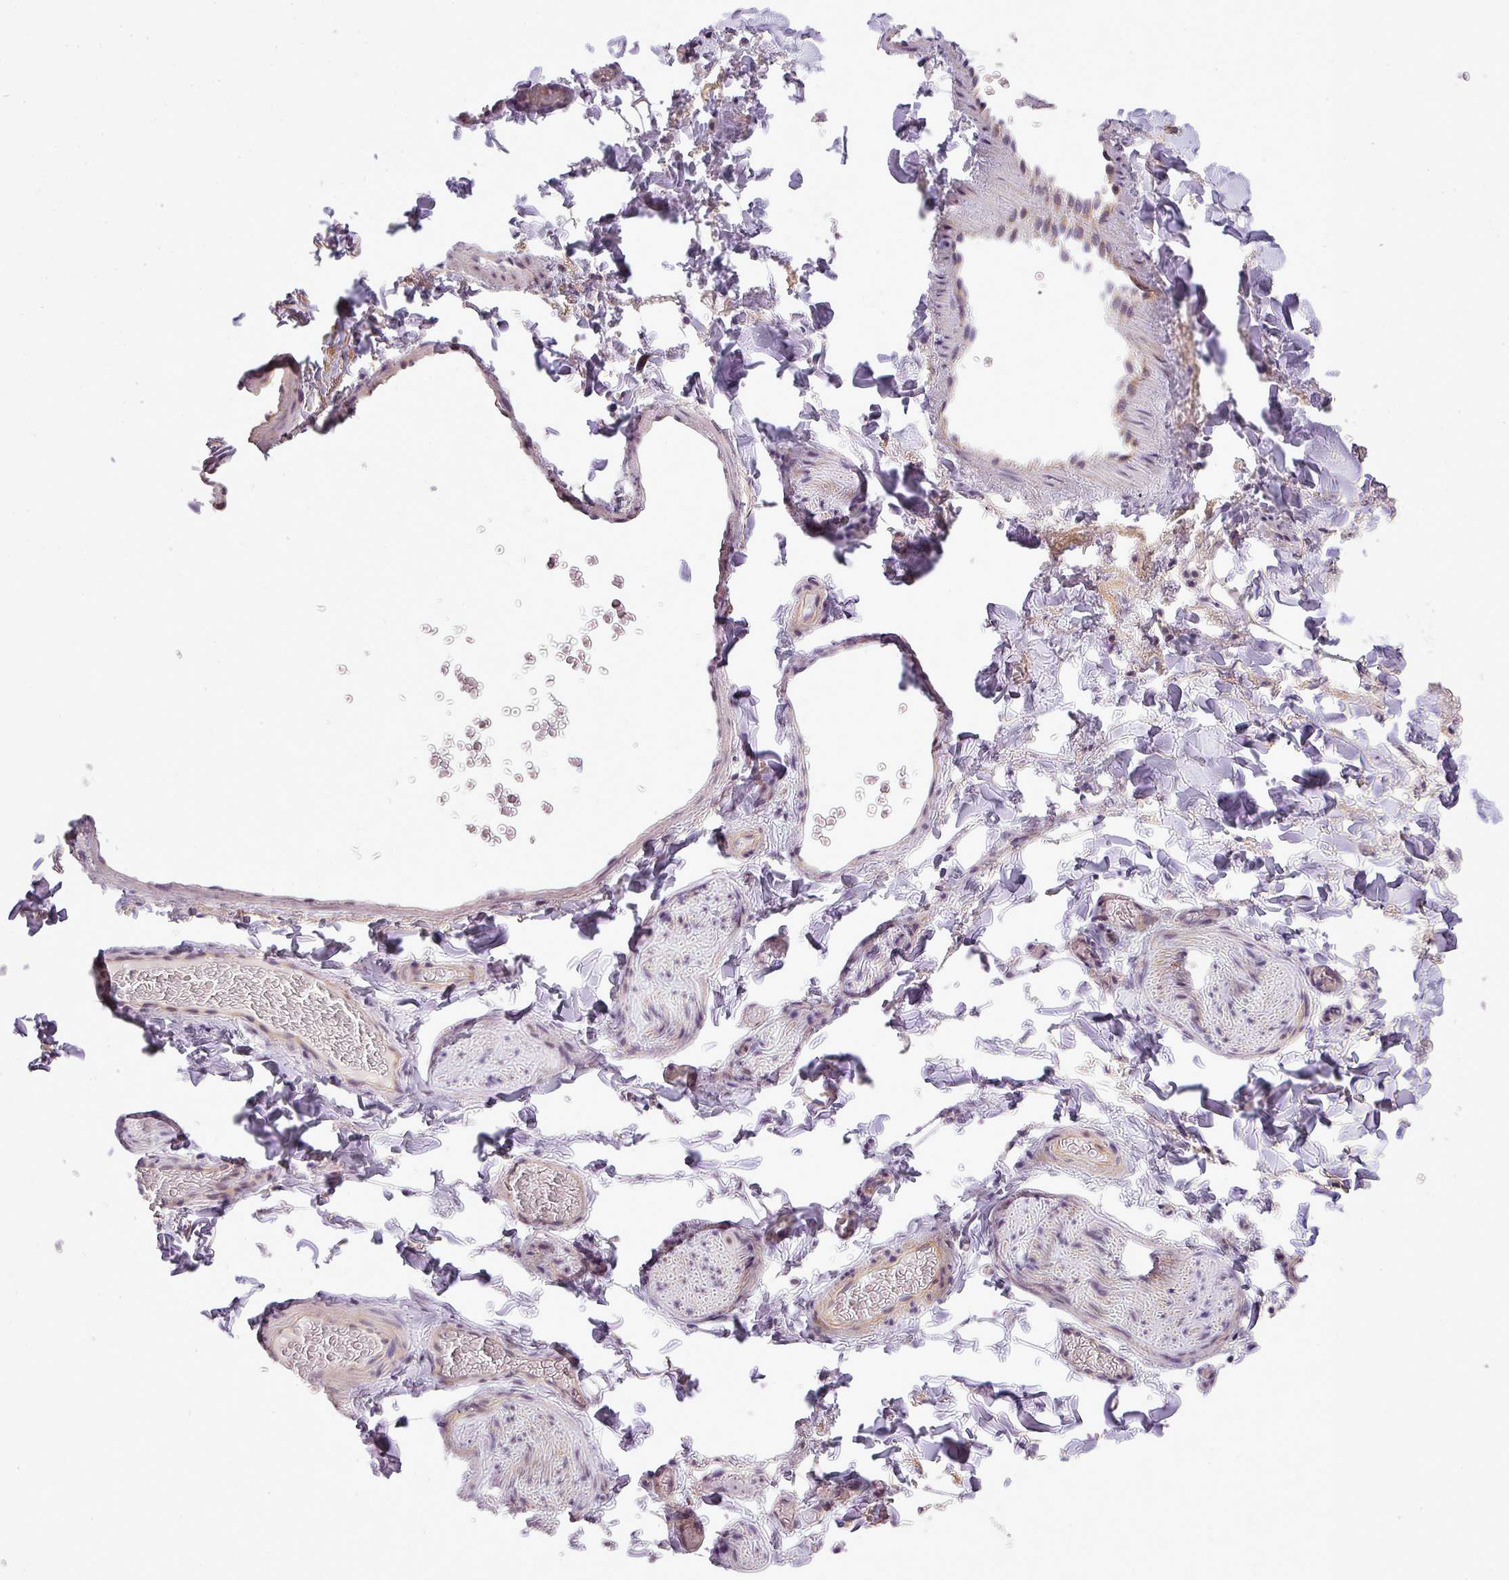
{"staining": {"intensity": "negative", "quantity": "none", "location": "none"}, "tissue": "adipose tissue", "cell_type": "Adipocytes", "image_type": "normal", "snomed": [{"axis": "morphology", "description": "Normal tissue, NOS"}, {"axis": "morphology", "description": "Carcinoma, NOS"}, {"axis": "topography", "description": "Pancreas"}, {"axis": "topography", "description": "Peripheral nerve tissue"}], "caption": "An immunohistochemistry (IHC) histopathology image of benign adipose tissue is shown. There is no staining in adipocytes of adipose tissue.", "gene": "ZDHHC1", "patient": {"sex": "female", "age": 29}}